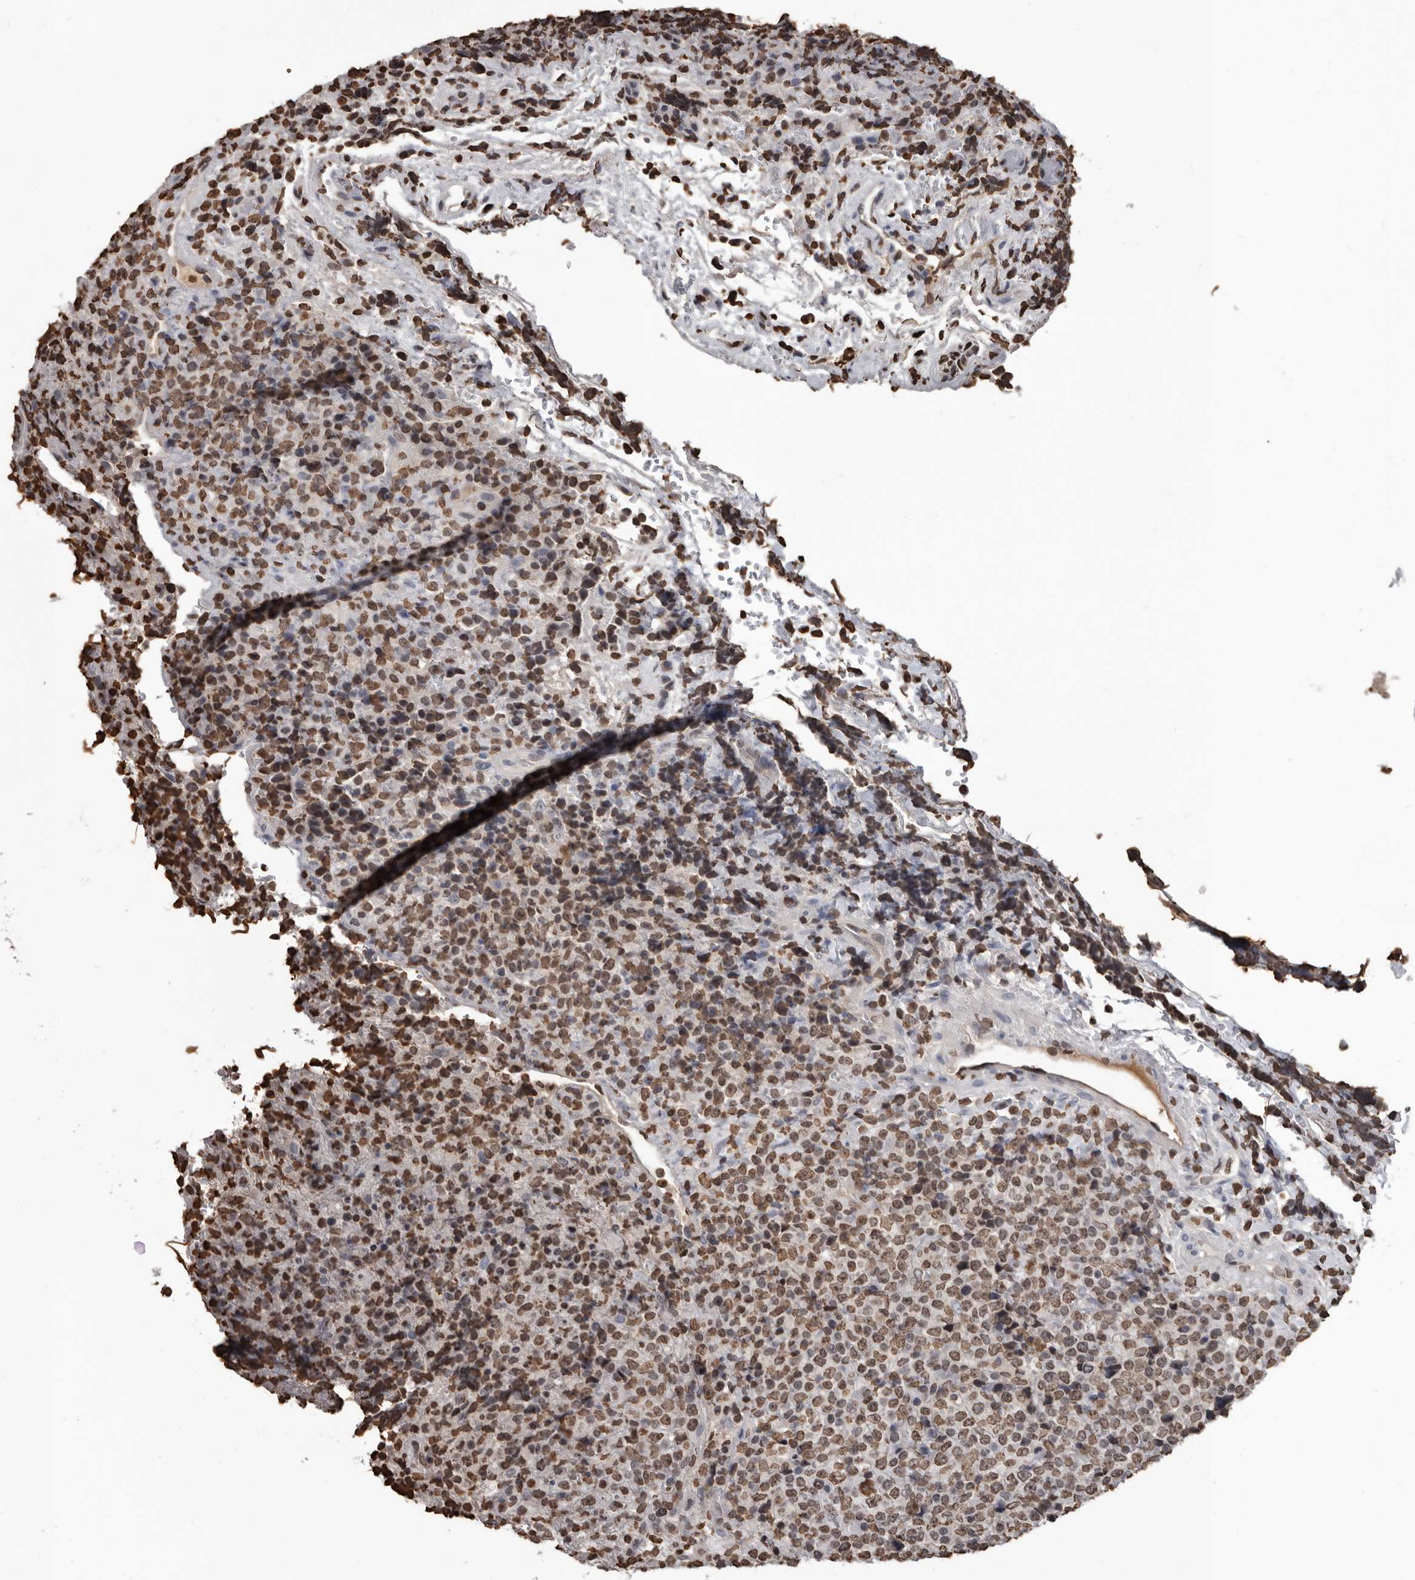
{"staining": {"intensity": "moderate", "quantity": ">75%", "location": "nuclear"}, "tissue": "lymphoma", "cell_type": "Tumor cells", "image_type": "cancer", "snomed": [{"axis": "morphology", "description": "Malignant lymphoma, non-Hodgkin's type, High grade"}, {"axis": "topography", "description": "Lymph node"}], "caption": "DAB (3,3'-diaminobenzidine) immunohistochemical staining of human lymphoma demonstrates moderate nuclear protein staining in approximately >75% of tumor cells. The protein is shown in brown color, while the nuclei are stained blue.", "gene": "AHR", "patient": {"sex": "male", "age": 13}}